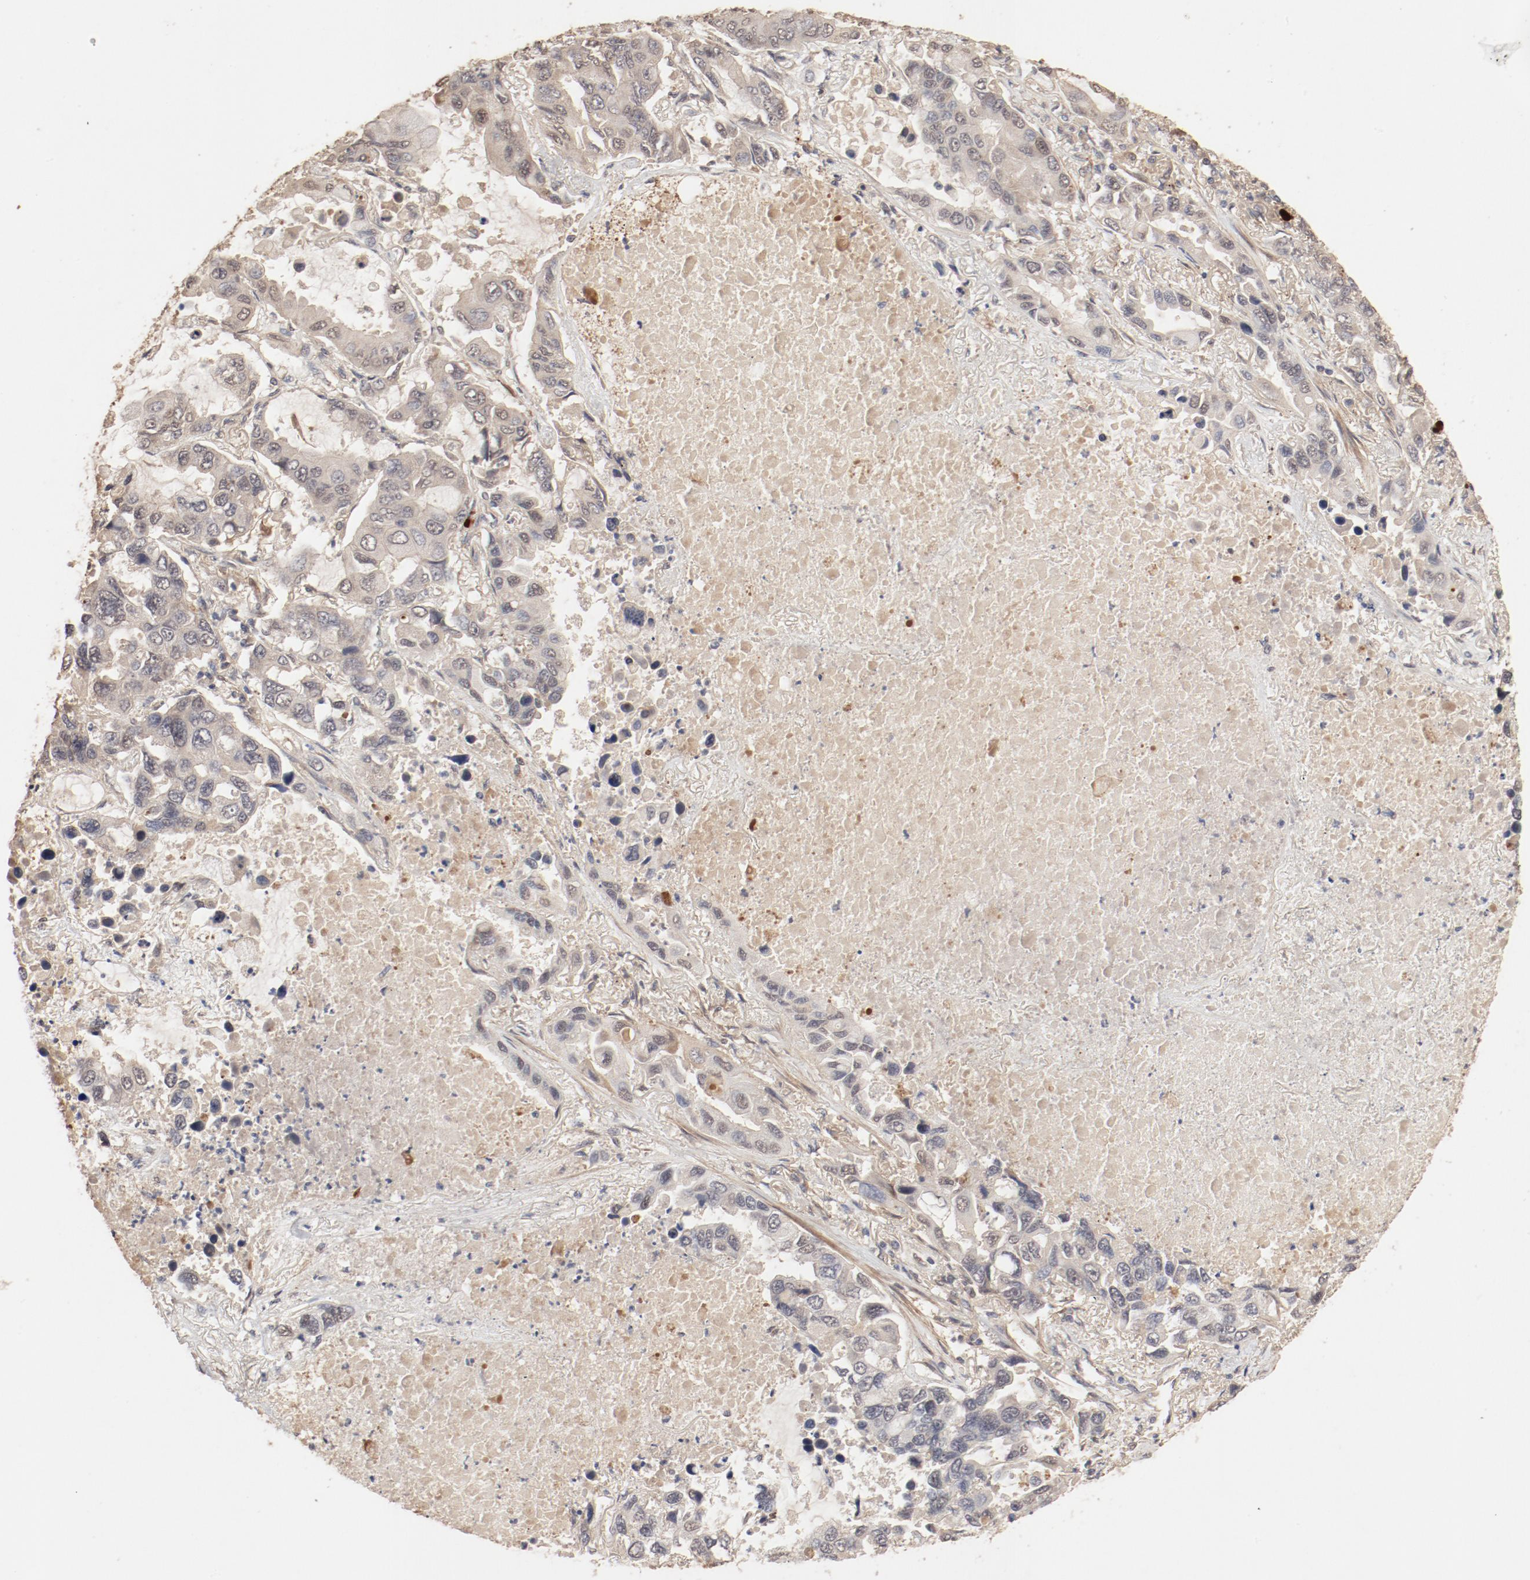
{"staining": {"intensity": "weak", "quantity": "25%-75%", "location": "cytoplasmic/membranous,nuclear"}, "tissue": "lung cancer", "cell_type": "Tumor cells", "image_type": "cancer", "snomed": [{"axis": "morphology", "description": "Adenocarcinoma, NOS"}, {"axis": "topography", "description": "Lung"}], "caption": "Lung cancer (adenocarcinoma) stained with DAB immunohistochemistry shows low levels of weak cytoplasmic/membranous and nuclear staining in approximately 25%-75% of tumor cells.", "gene": "IL3RA", "patient": {"sex": "male", "age": 64}}